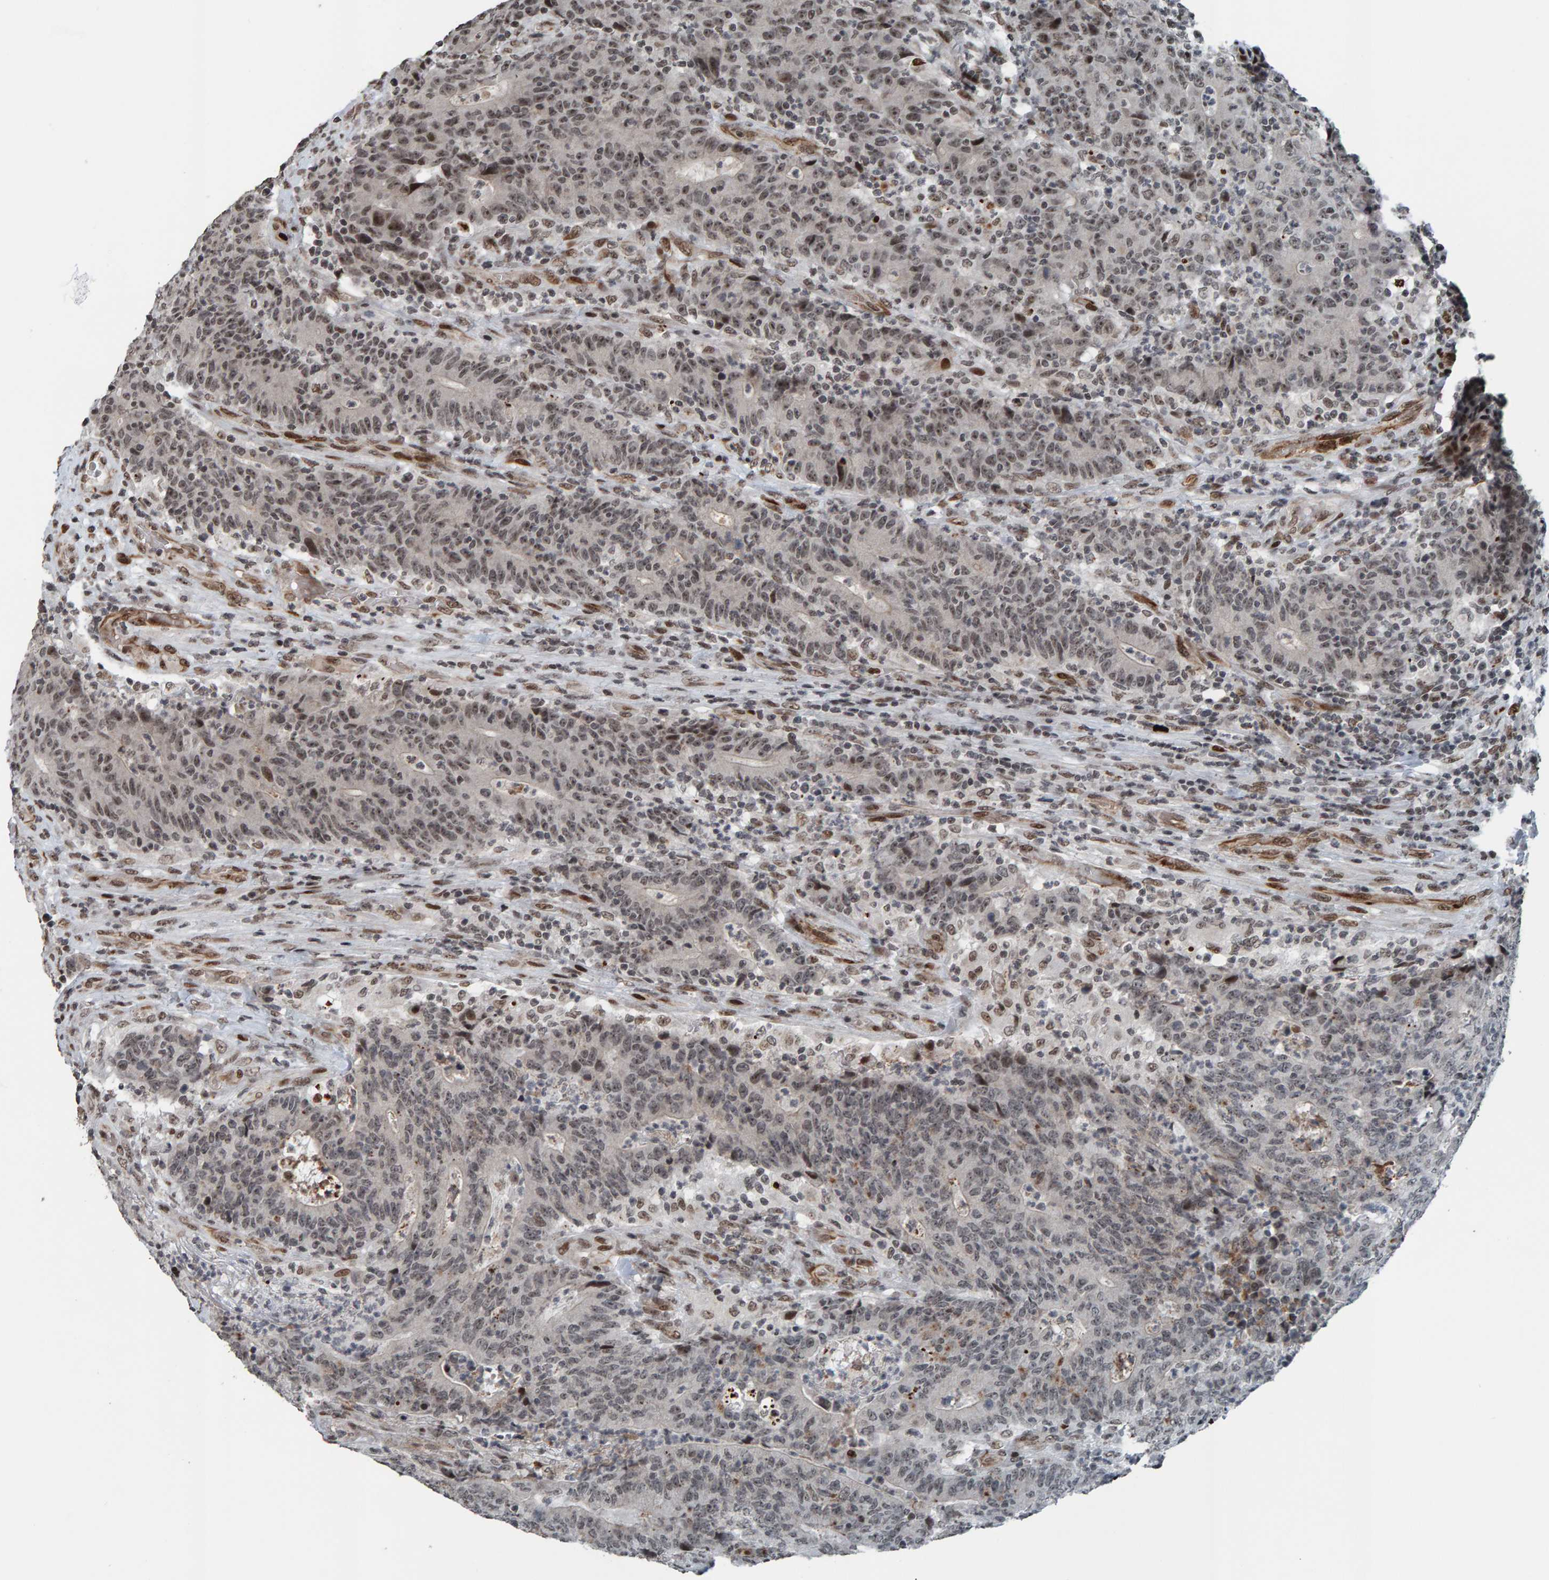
{"staining": {"intensity": "weak", "quantity": "25%-75%", "location": "nuclear"}, "tissue": "colorectal cancer", "cell_type": "Tumor cells", "image_type": "cancer", "snomed": [{"axis": "morphology", "description": "Normal tissue, NOS"}, {"axis": "morphology", "description": "Adenocarcinoma, NOS"}, {"axis": "topography", "description": "Colon"}], "caption": "Immunohistochemical staining of adenocarcinoma (colorectal) exhibits low levels of weak nuclear positivity in about 25%-75% of tumor cells.", "gene": "ZNF366", "patient": {"sex": "female", "age": 75}}